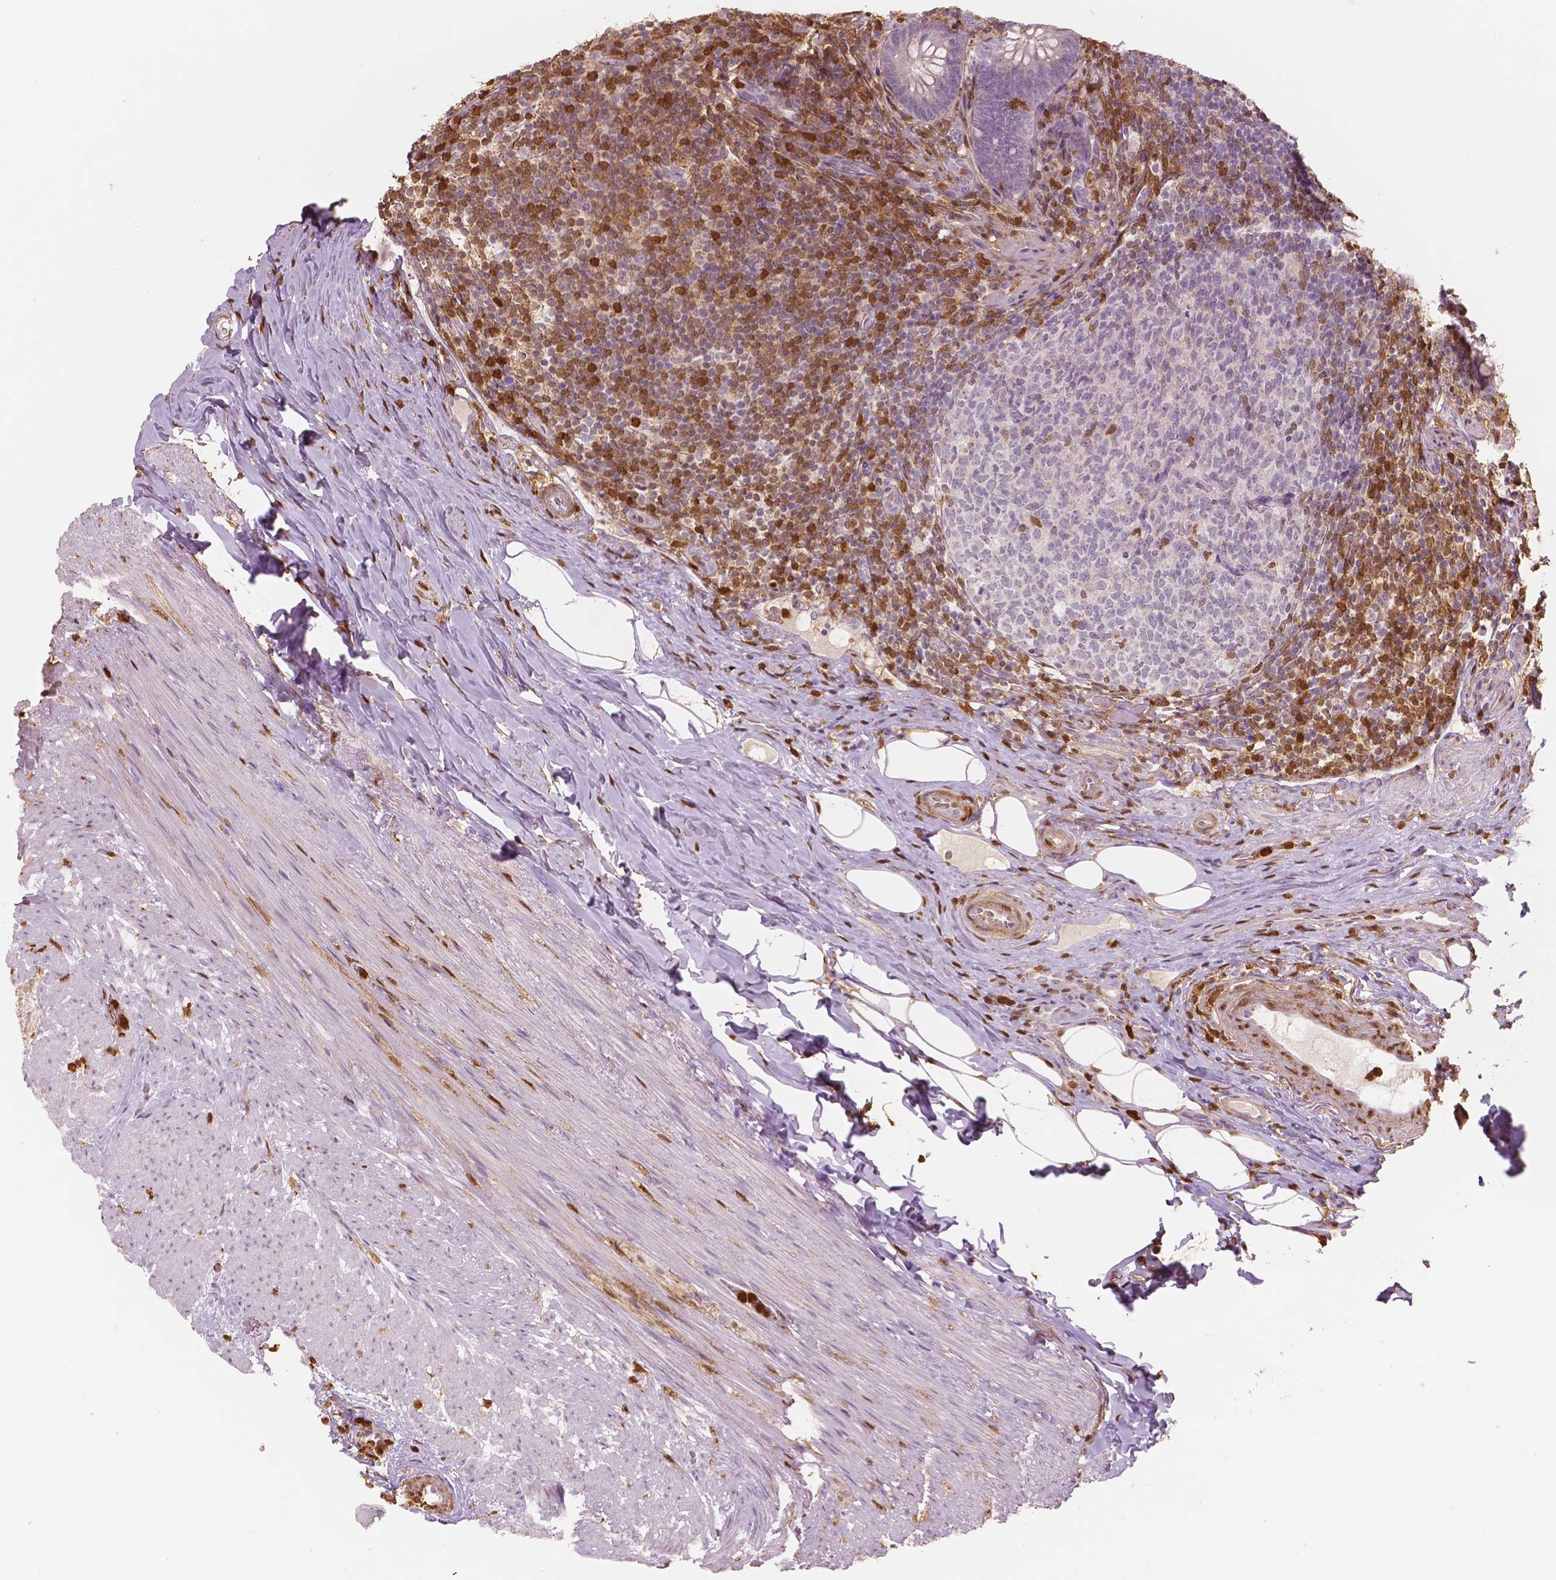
{"staining": {"intensity": "negative", "quantity": "none", "location": "none"}, "tissue": "appendix", "cell_type": "Glandular cells", "image_type": "normal", "snomed": [{"axis": "morphology", "description": "Normal tissue, NOS"}, {"axis": "topography", "description": "Appendix"}], "caption": "Immunohistochemistry (IHC) of benign human appendix reveals no positivity in glandular cells.", "gene": "S100A4", "patient": {"sex": "male", "age": 47}}